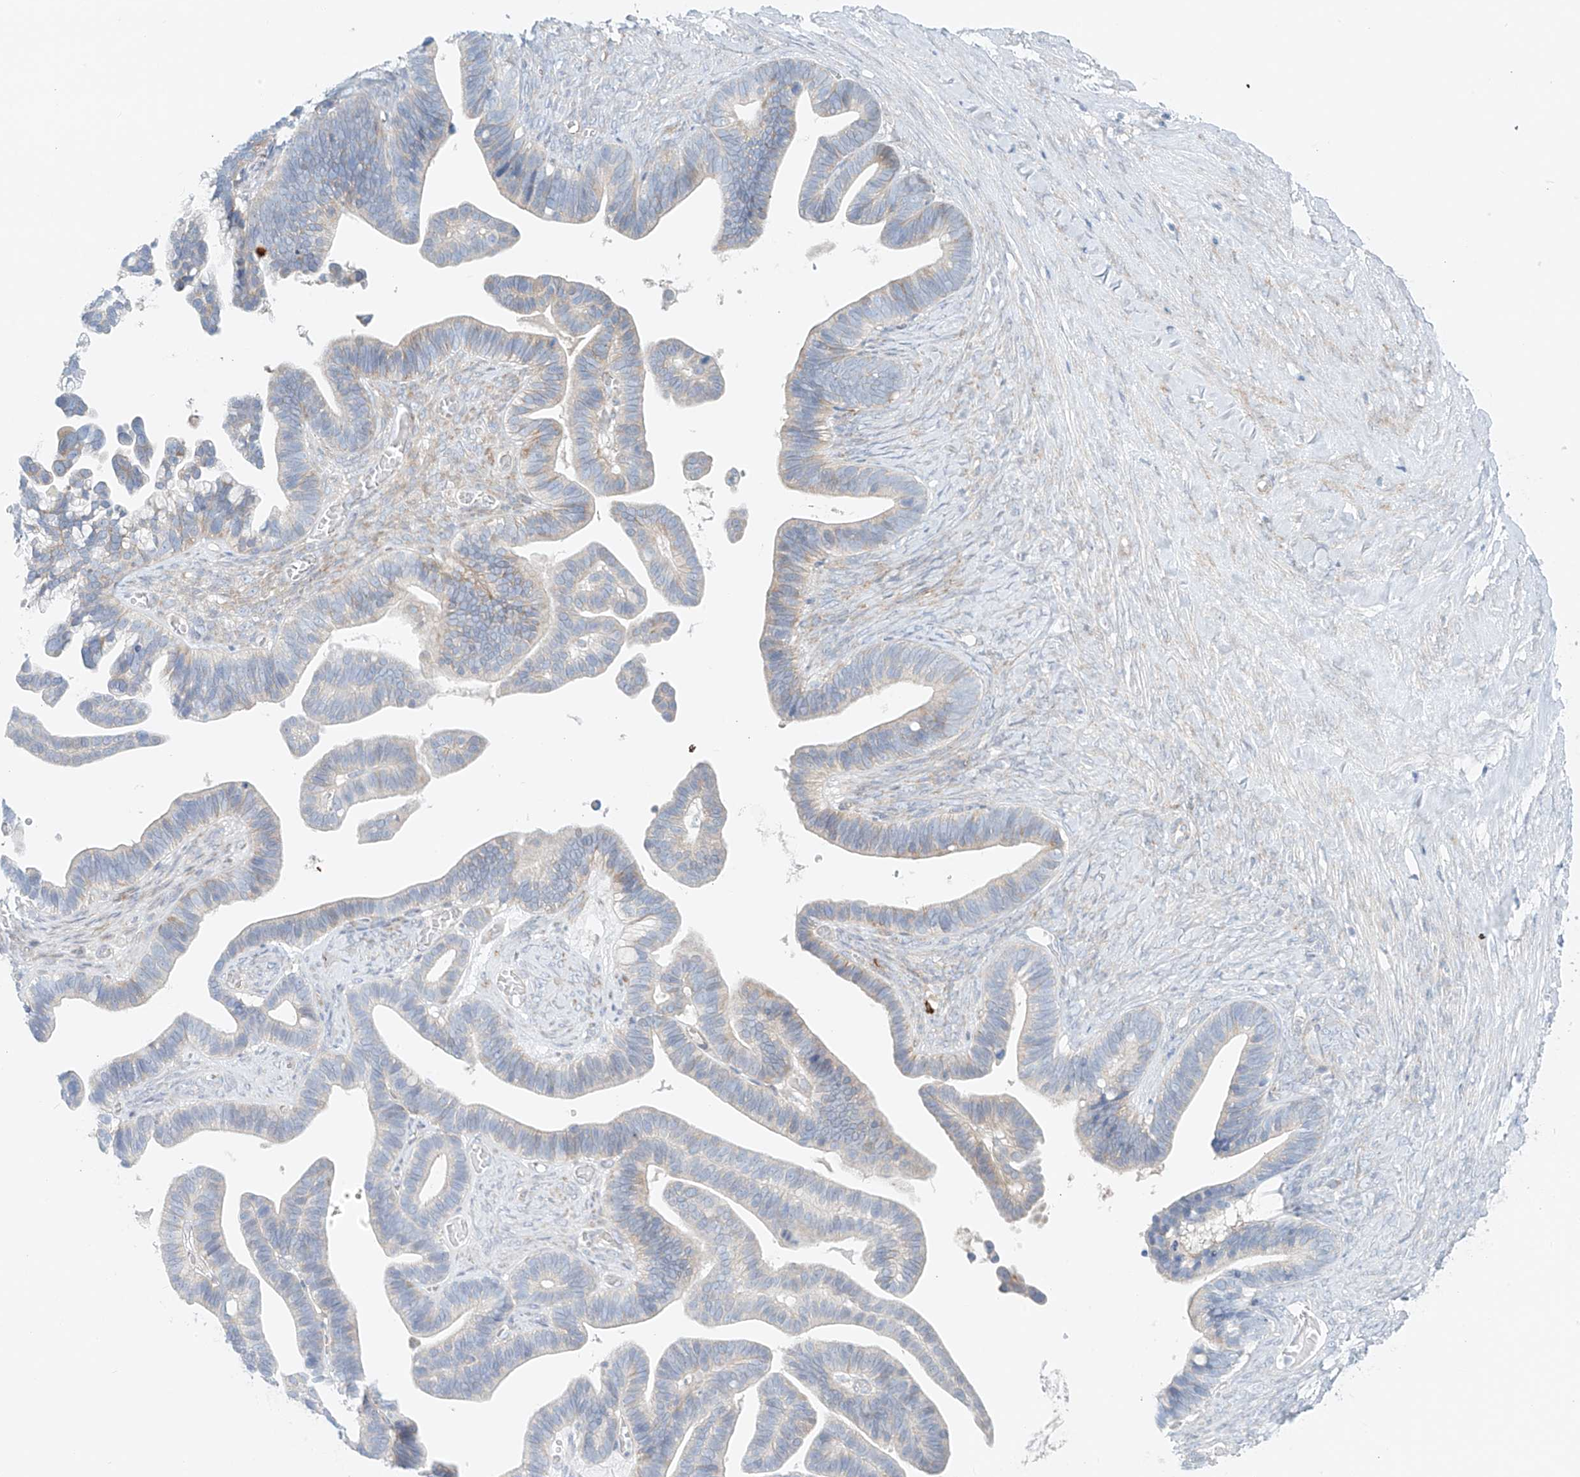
{"staining": {"intensity": "negative", "quantity": "none", "location": "none"}, "tissue": "ovarian cancer", "cell_type": "Tumor cells", "image_type": "cancer", "snomed": [{"axis": "morphology", "description": "Cystadenocarcinoma, serous, NOS"}, {"axis": "topography", "description": "Ovary"}], "caption": "High magnification brightfield microscopy of serous cystadenocarcinoma (ovarian) stained with DAB (brown) and counterstained with hematoxylin (blue): tumor cells show no significant expression.", "gene": "EIPR1", "patient": {"sex": "female", "age": 56}}